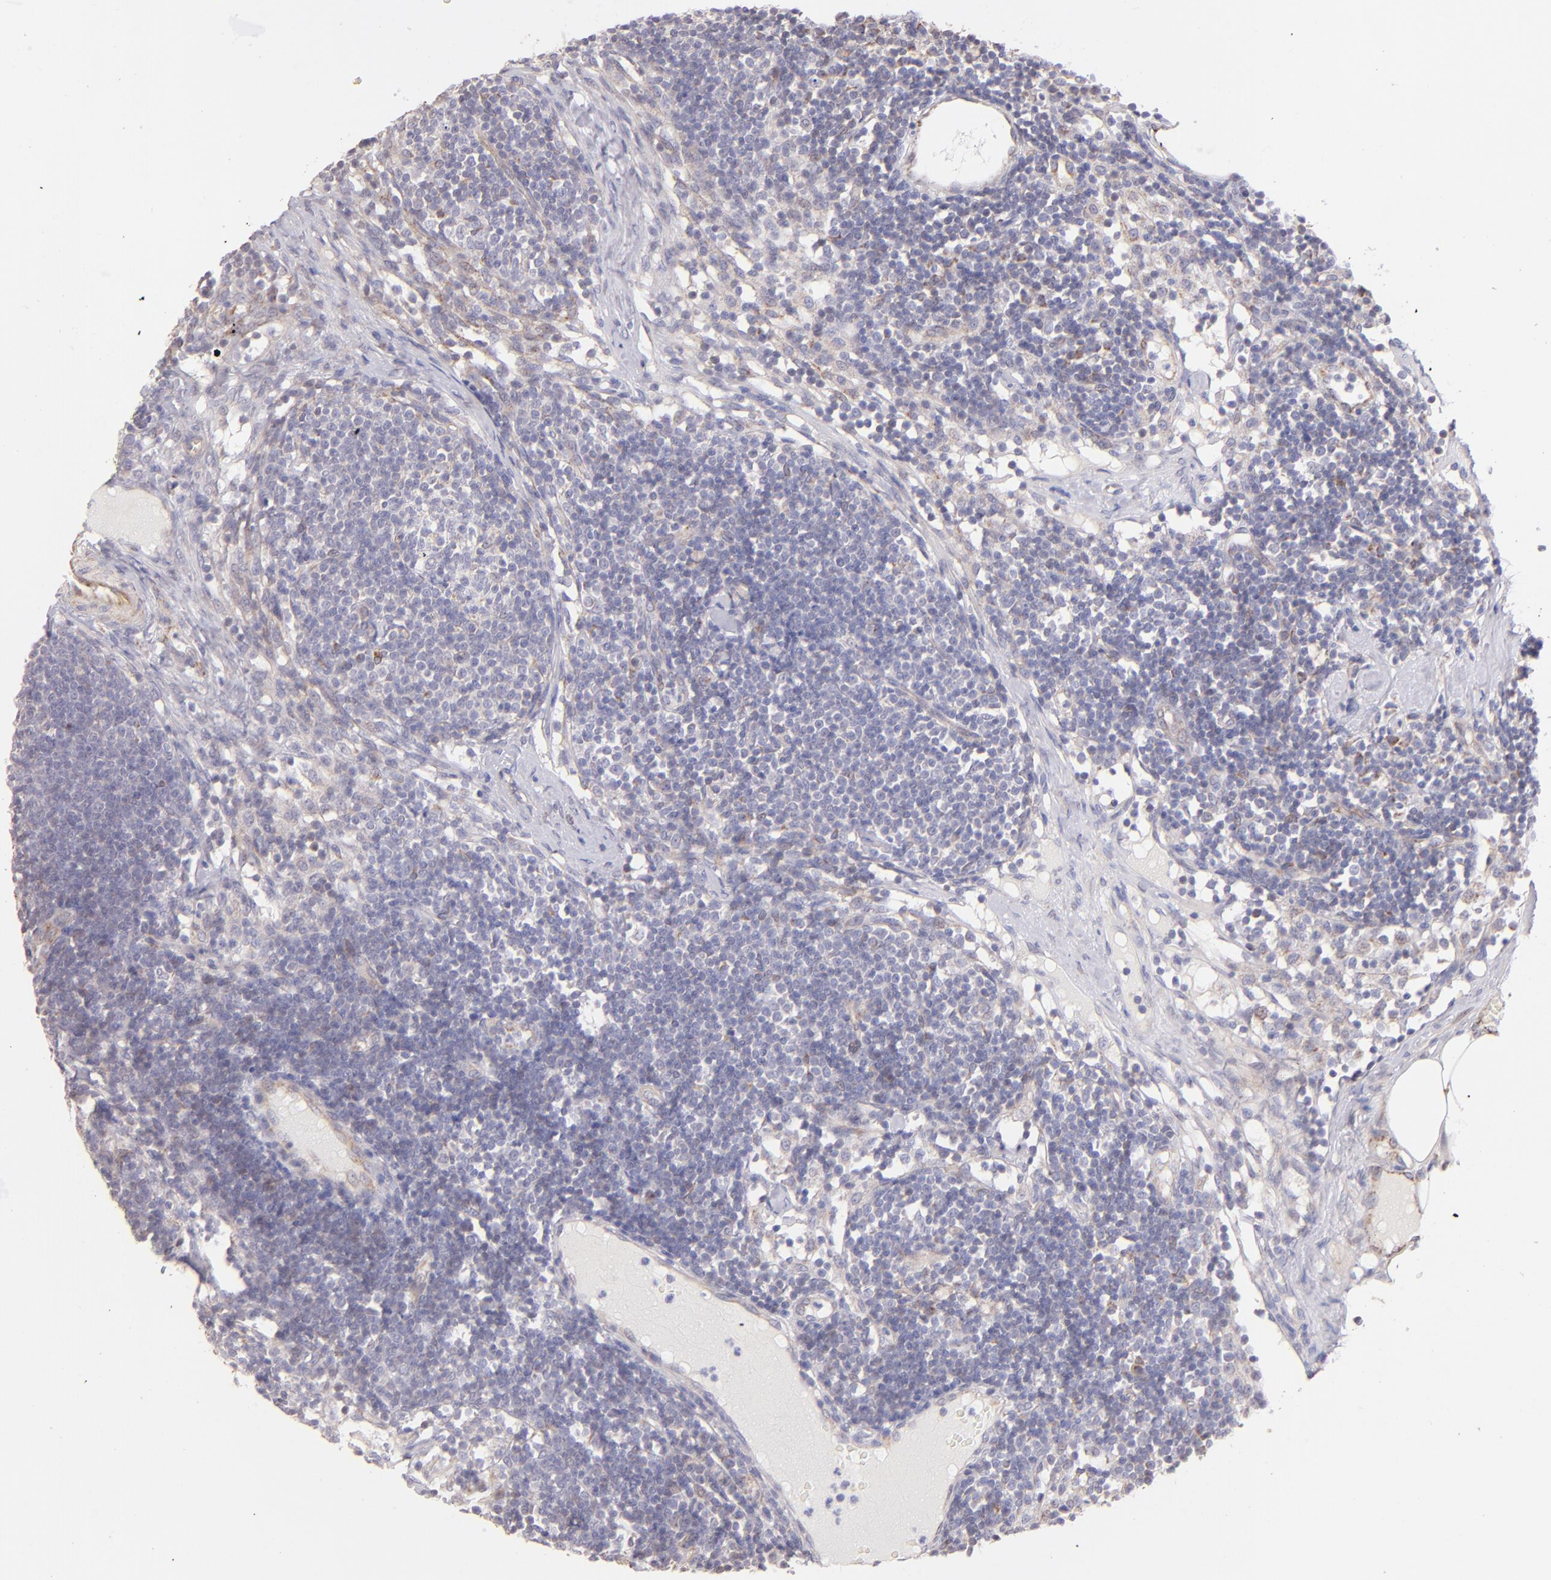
{"staining": {"intensity": "moderate", "quantity": "<25%", "location": "cytoplasmic/membranous"}, "tissue": "lymph node", "cell_type": "Non-germinal center cells", "image_type": "normal", "snomed": [{"axis": "morphology", "description": "Normal tissue, NOS"}, {"axis": "topography", "description": "Lymph node"}], "caption": "This is a micrograph of IHC staining of normal lymph node, which shows moderate staining in the cytoplasmic/membranous of non-germinal center cells.", "gene": "SH2D4A", "patient": {"sex": "female", "age": 42}}